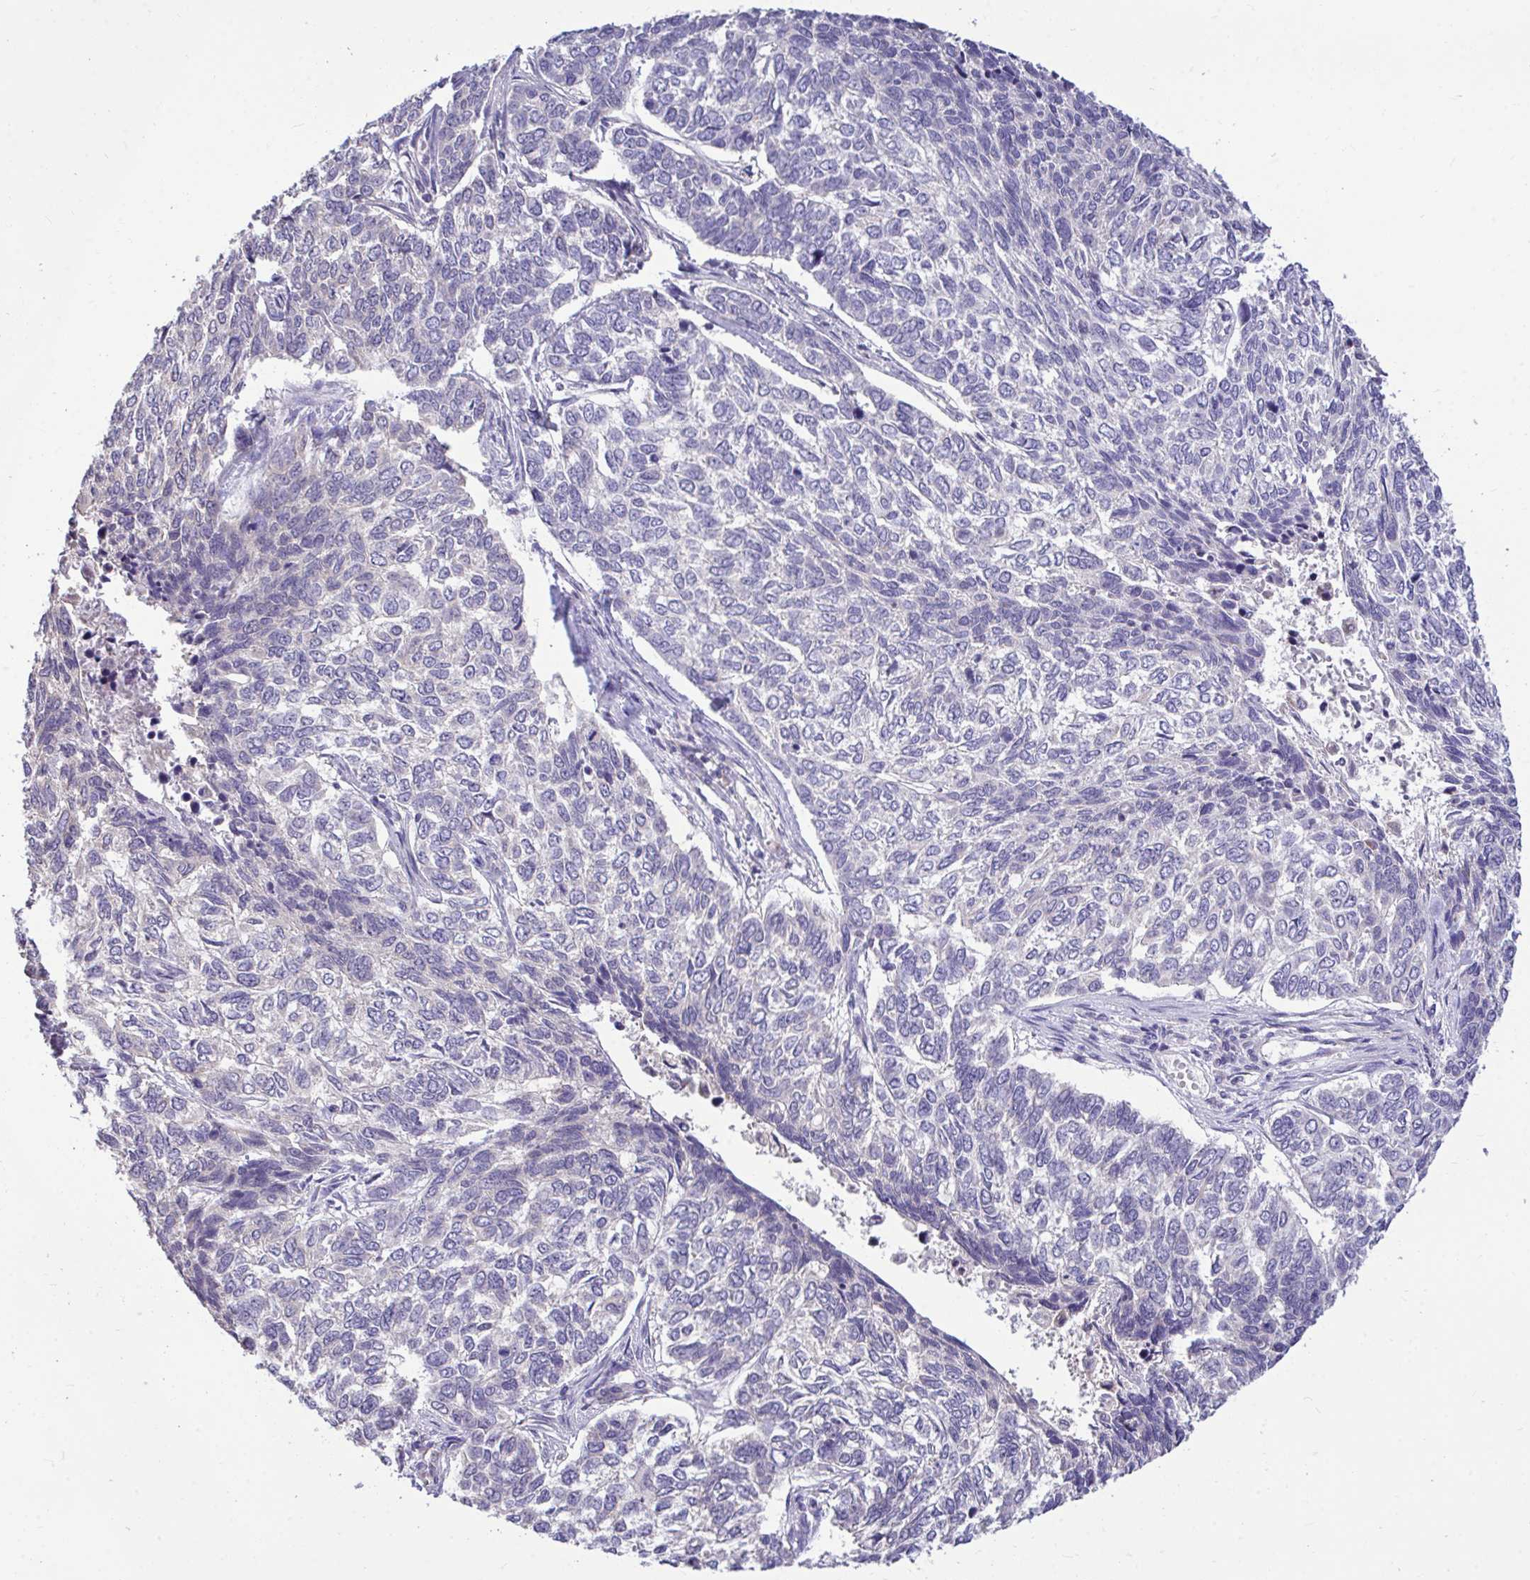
{"staining": {"intensity": "negative", "quantity": "none", "location": "none"}, "tissue": "skin cancer", "cell_type": "Tumor cells", "image_type": "cancer", "snomed": [{"axis": "morphology", "description": "Basal cell carcinoma"}, {"axis": "topography", "description": "Skin"}], "caption": "A photomicrograph of human skin cancer (basal cell carcinoma) is negative for staining in tumor cells. (DAB (3,3'-diaminobenzidine) IHC visualized using brightfield microscopy, high magnification).", "gene": "SARS2", "patient": {"sex": "female", "age": 65}}